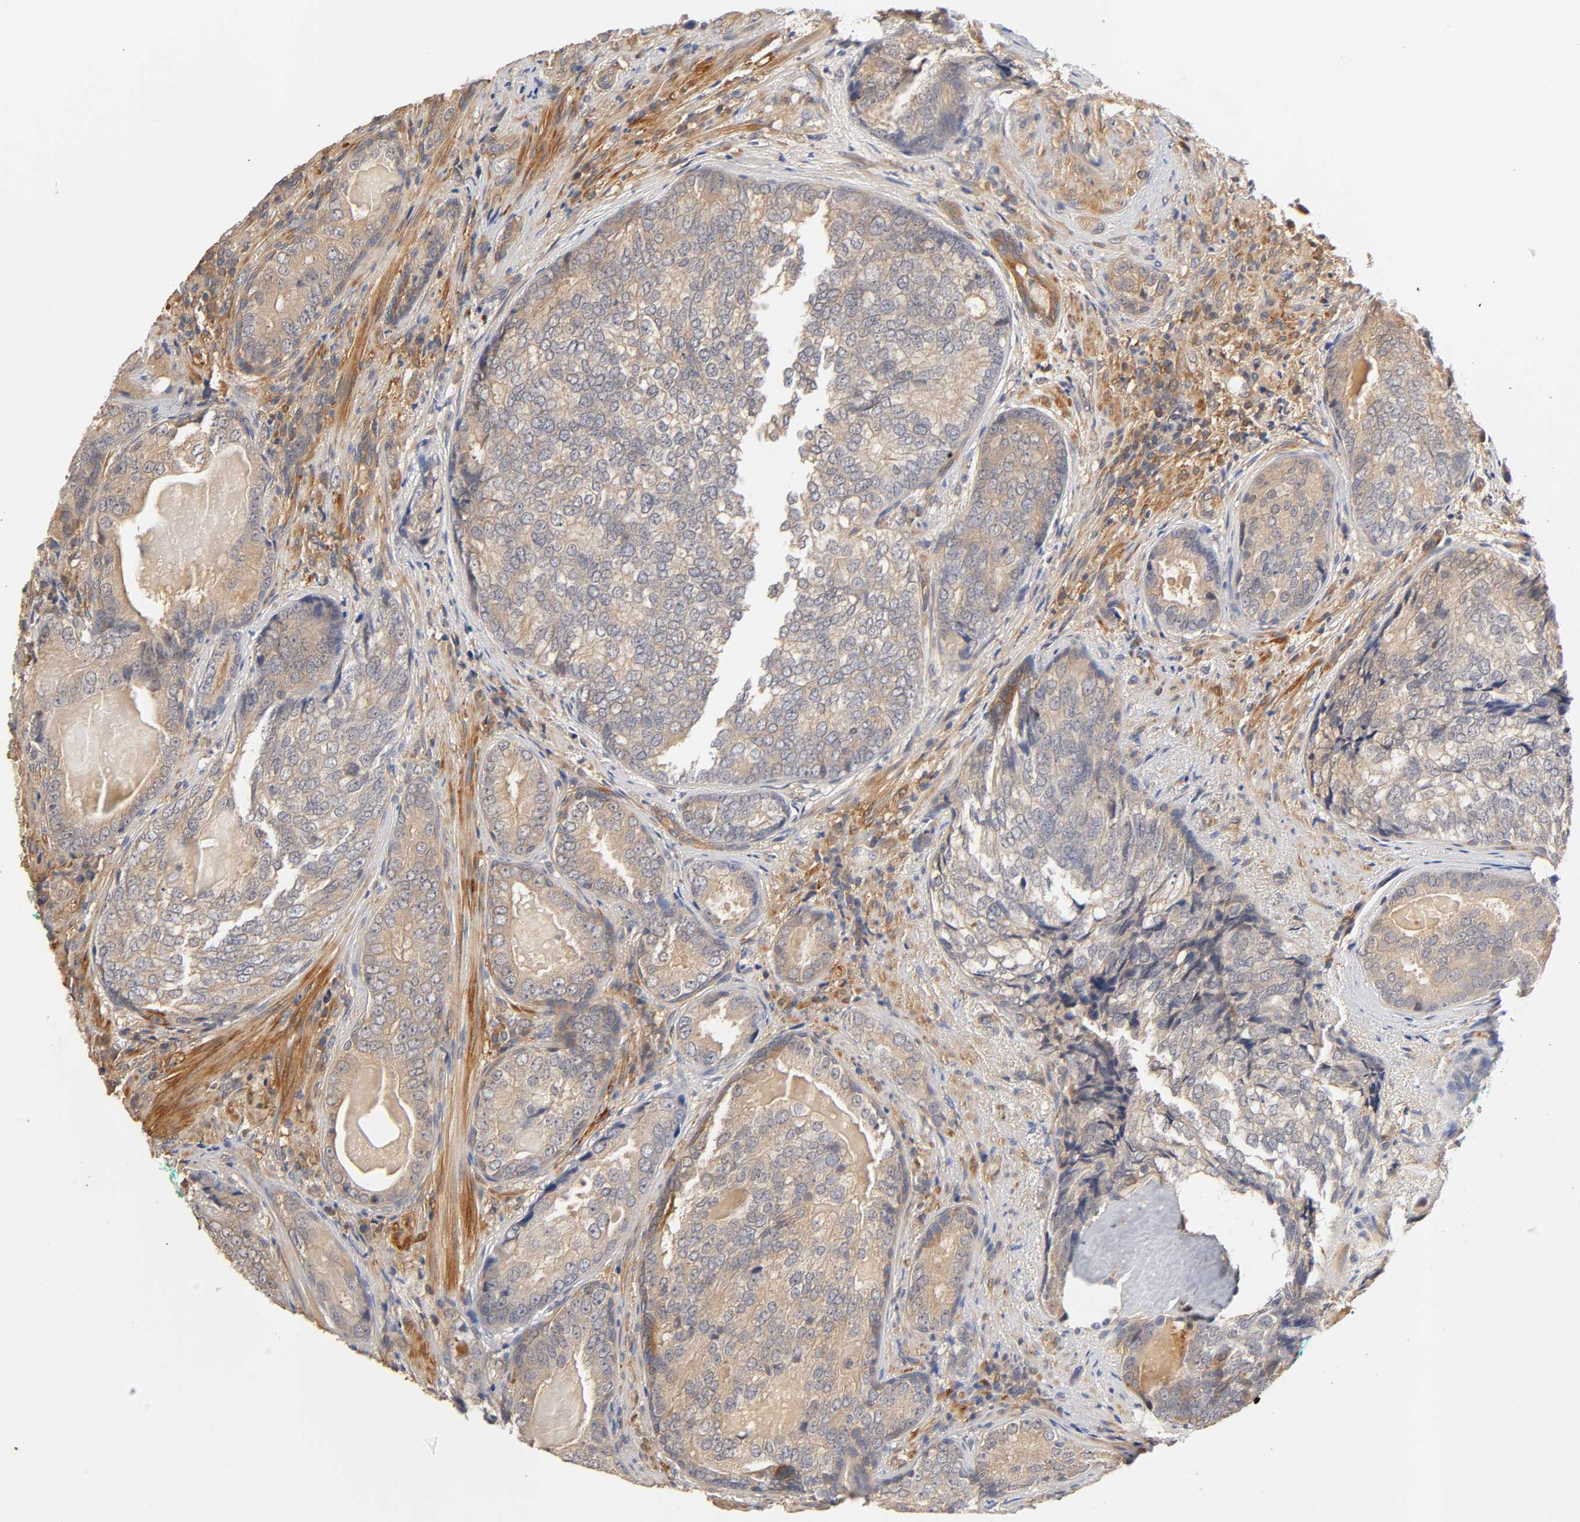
{"staining": {"intensity": "weak", "quantity": ">75%", "location": "cytoplasmic/membranous"}, "tissue": "prostate cancer", "cell_type": "Tumor cells", "image_type": "cancer", "snomed": [{"axis": "morphology", "description": "Adenocarcinoma, High grade"}, {"axis": "topography", "description": "Prostate"}], "caption": "IHC photomicrograph of neoplastic tissue: prostate adenocarcinoma (high-grade) stained using IHC displays low levels of weak protein expression localized specifically in the cytoplasmic/membranous of tumor cells, appearing as a cytoplasmic/membranous brown color.", "gene": "PDE5A", "patient": {"sex": "male", "age": 66}}